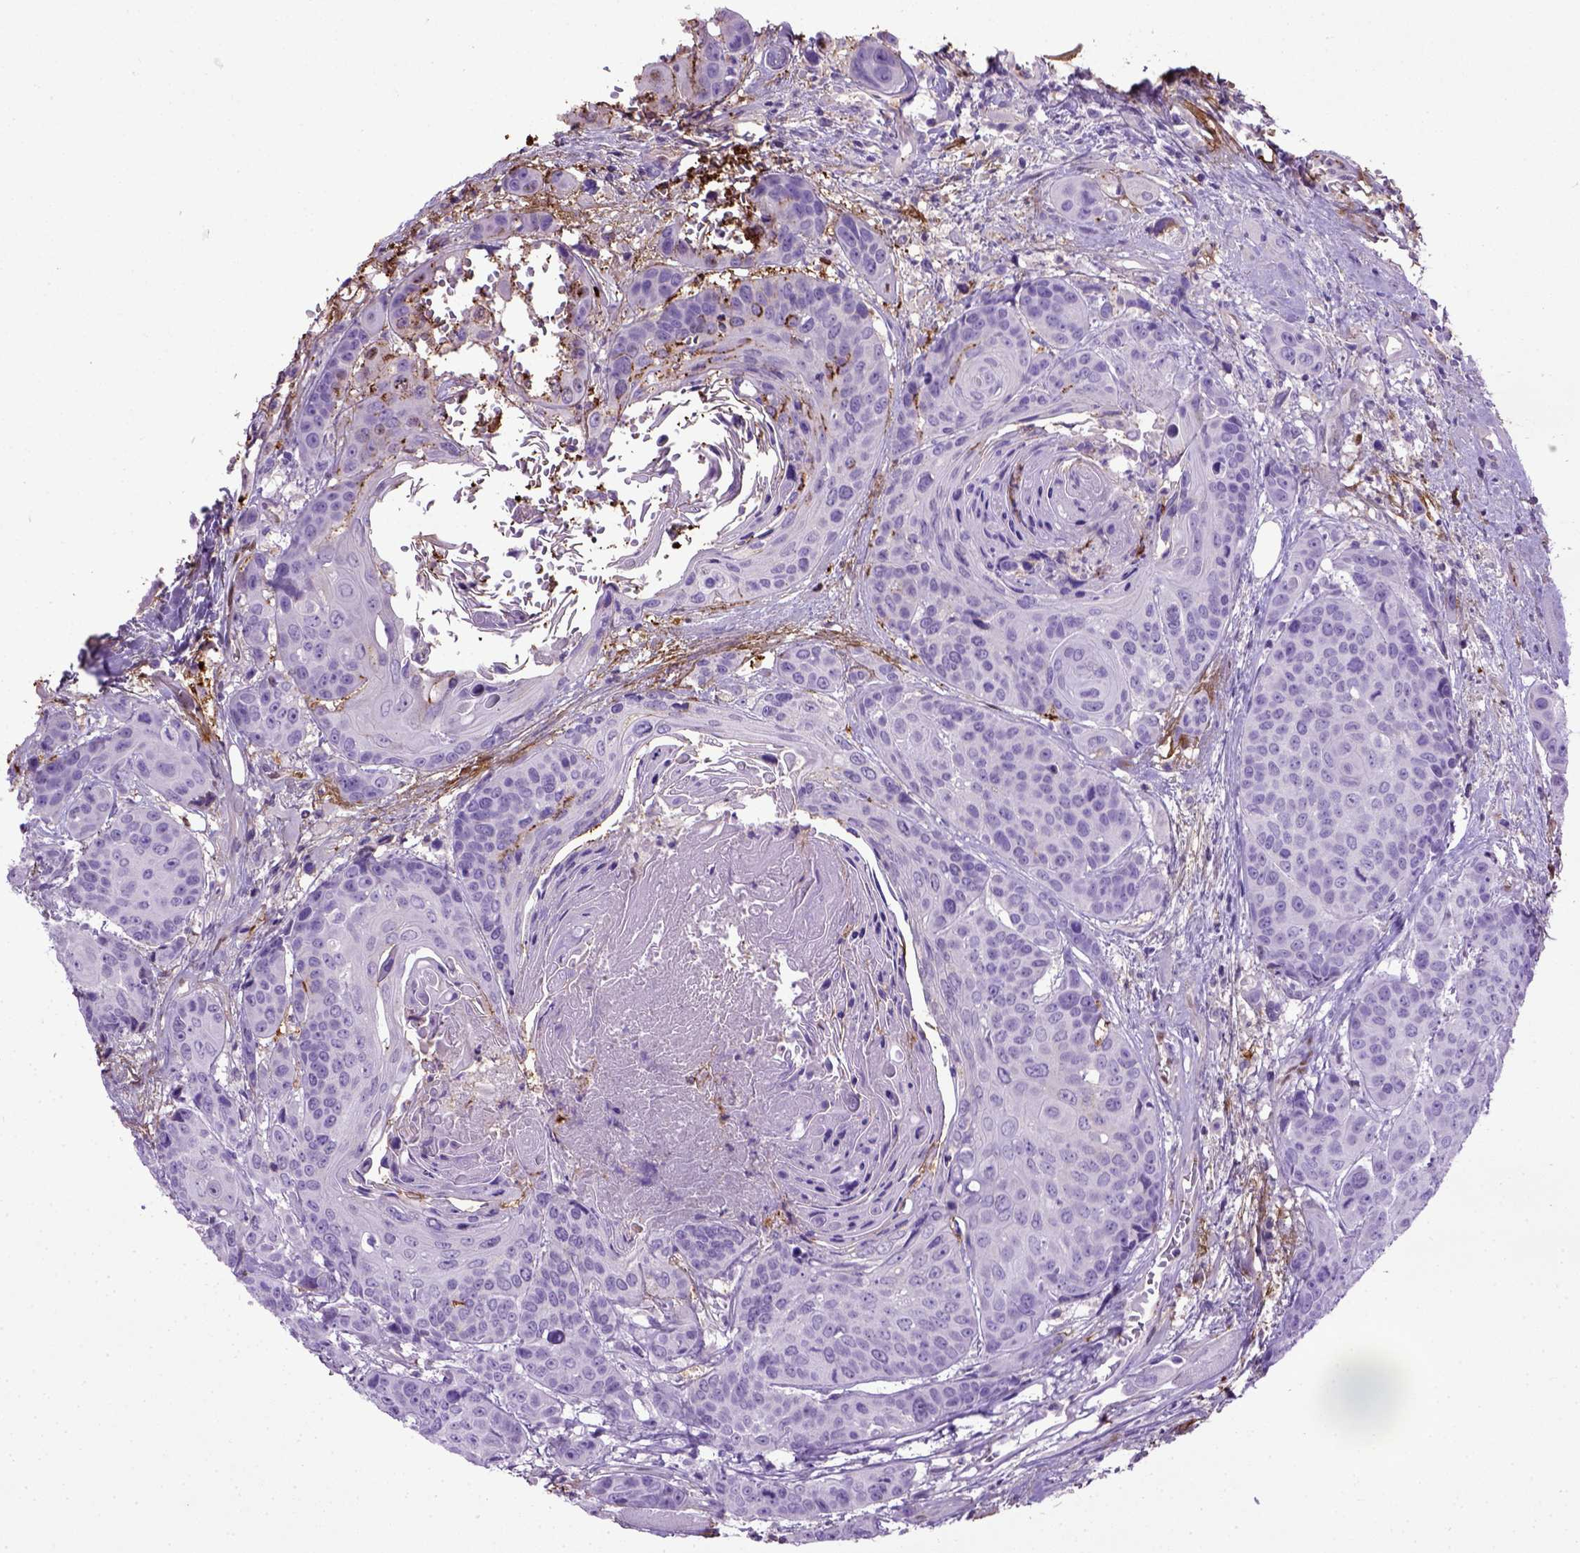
{"staining": {"intensity": "negative", "quantity": "none", "location": "none"}, "tissue": "head and neck cancer", "cell_type": "Tumor cells", "image_type": "cancer", "snomed": [{"axis": "morphology", "description": "Squamous cell carcinoma, NOS"}, {"axis": "topography", "description": "Oral tissue"}, {"axis": "topography", "description": "Head-Neck"}], "caption": "IHC histopathology image of squamous cell carcinoma (head and neck) stained for a protein (brown), which exhibits no positivity in tumor cells.", "gene": "ADAMTS8", "patient": {"sex": "male", "age": 56}}